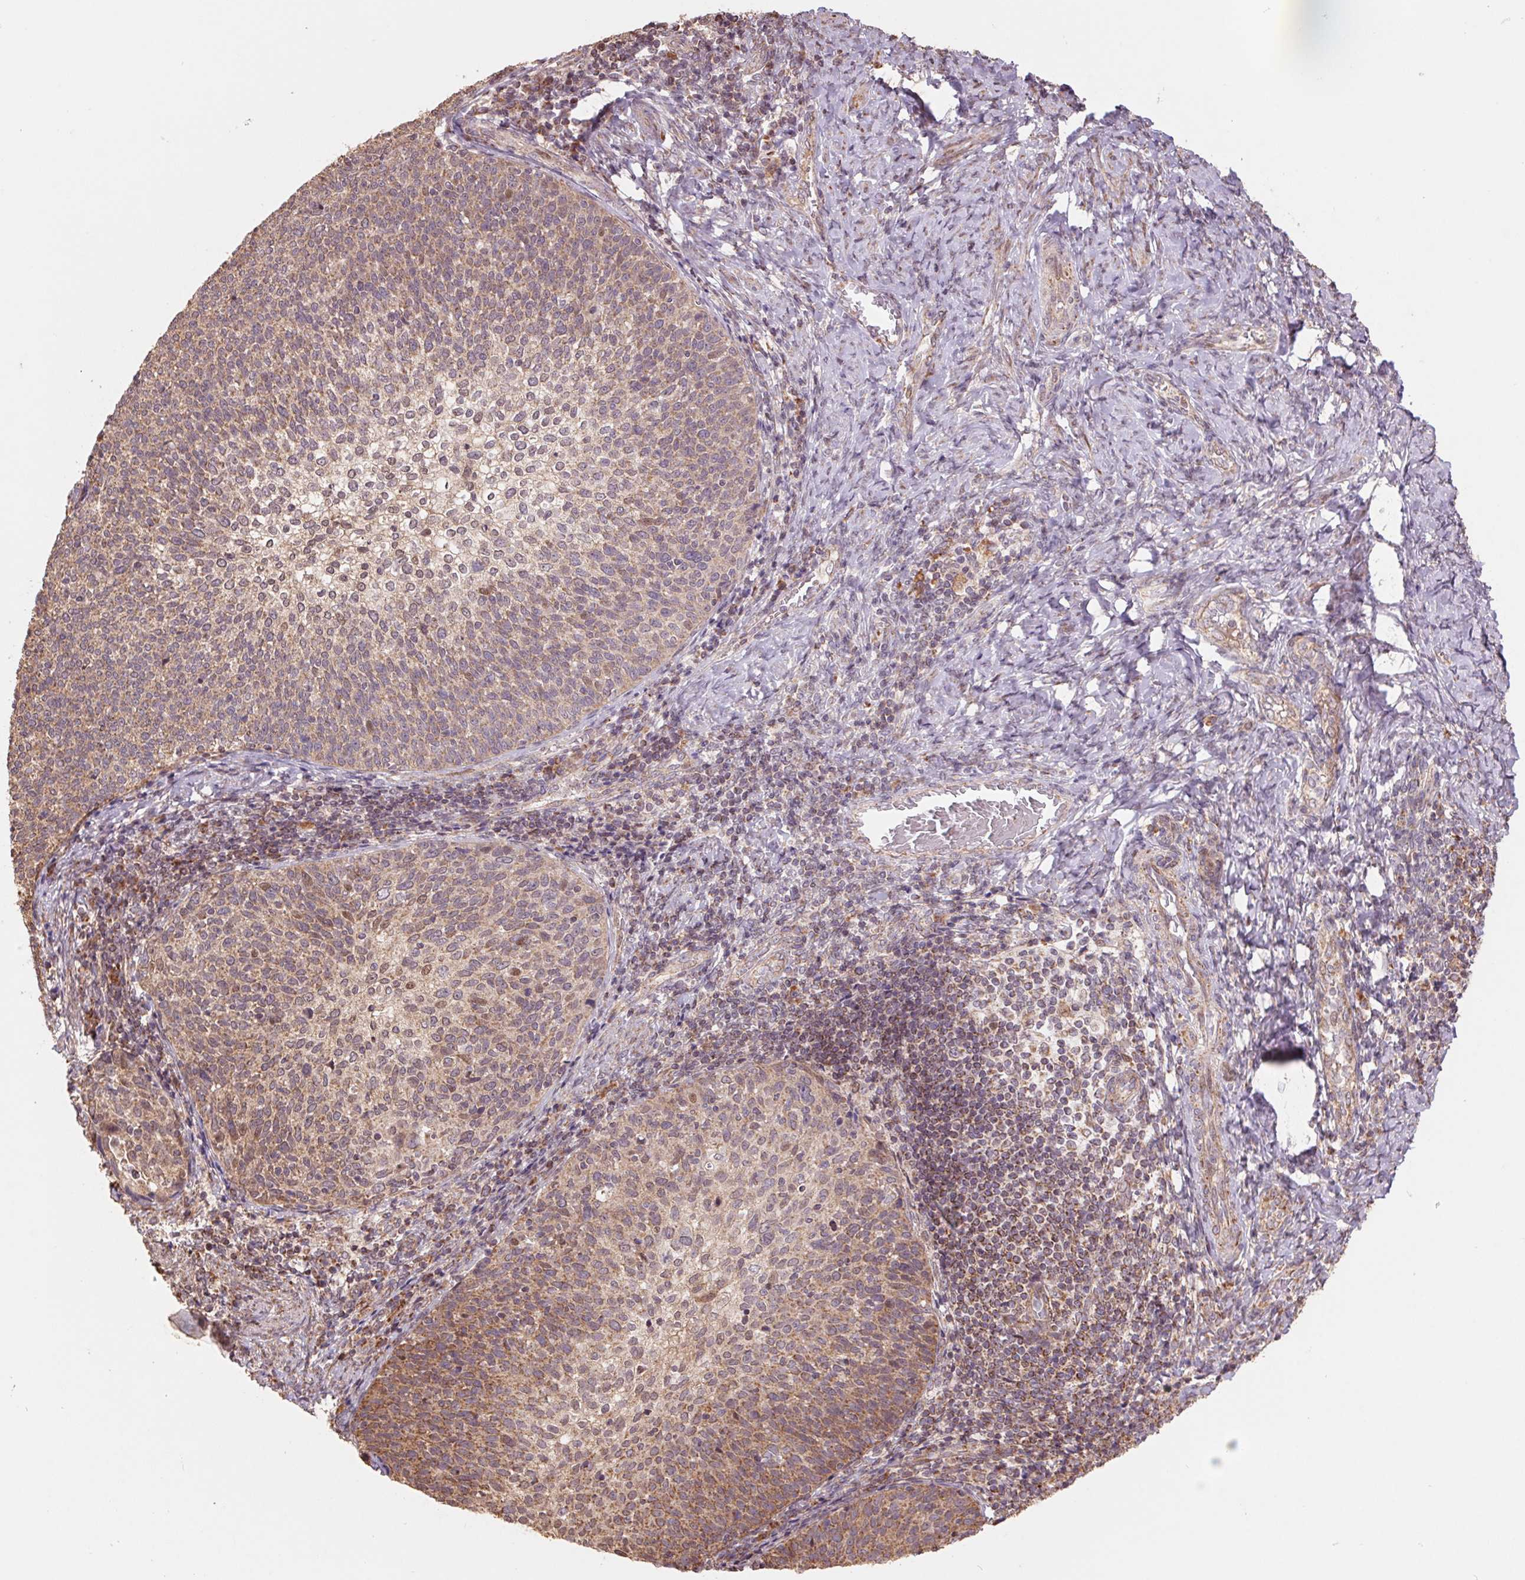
{"staining": {"intensity": "moderate", "quantity": "25%-75%", "location": "cytoplasmic/membranous"}, "tissue": "cervical cancer", "cell_type": "Tumor cells", "image_type": "cancer", "snomed": [{"axis": "morphology", "description": "Squamous cell carcinoma, NOS"}, {"axis": "topography", "description": "Cervix"}], "caption": "Immunohistochemical staining of human cervical squamous cell carcinoma exhibits medium levels of moderate cytoplasmic/membranous protein staining in approximately 25%-75% of tumor cells.", "gene": "PDHA1", "patient": {"sex": "female", "age": 61}}